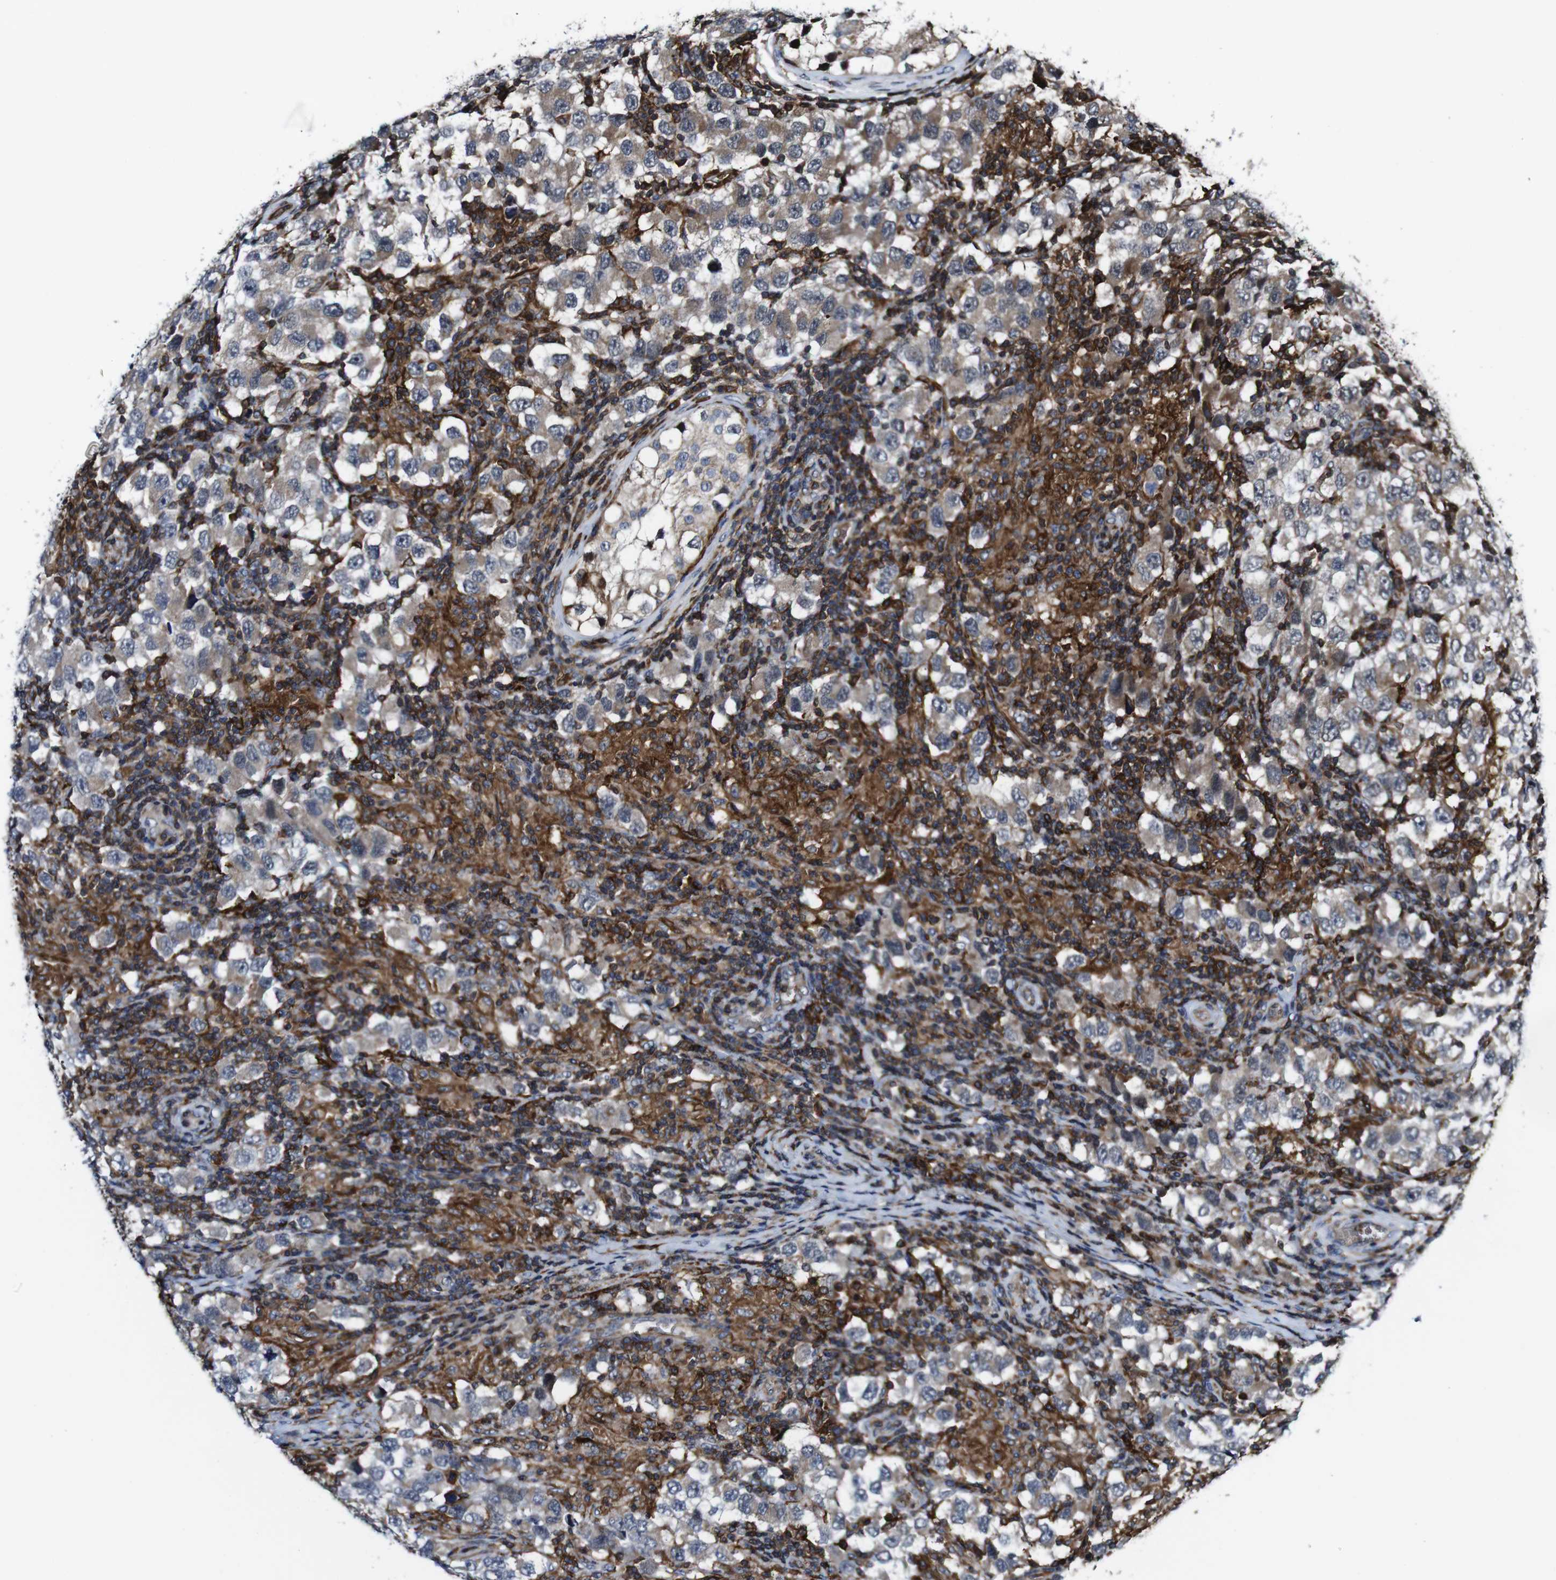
{"staining": {"intensity": "moderate", "quantity": ">75%", "location": "cytoplasmic/membranous"}, "tissue": "testis cancer", "cell_type": "Tumor cells", "image_type": "cancer", "snomed": [{"axis": "morphology", "description": "Carcinoma, Embryonal, NOS"}, {"axis": "topography", "description": "Testis"}], "caption": "DAB immunohistochemical staining of testis cancer shows moderate cytoplasmic/membranous protein expression in about >75% of tumor cells. (DAB (3,3'-diaminobenzidine) IHC, brown staining for protein, blue staining for nuclei).", "gene": "JAK2", "patient": {"sex": "male", "age": 21}}